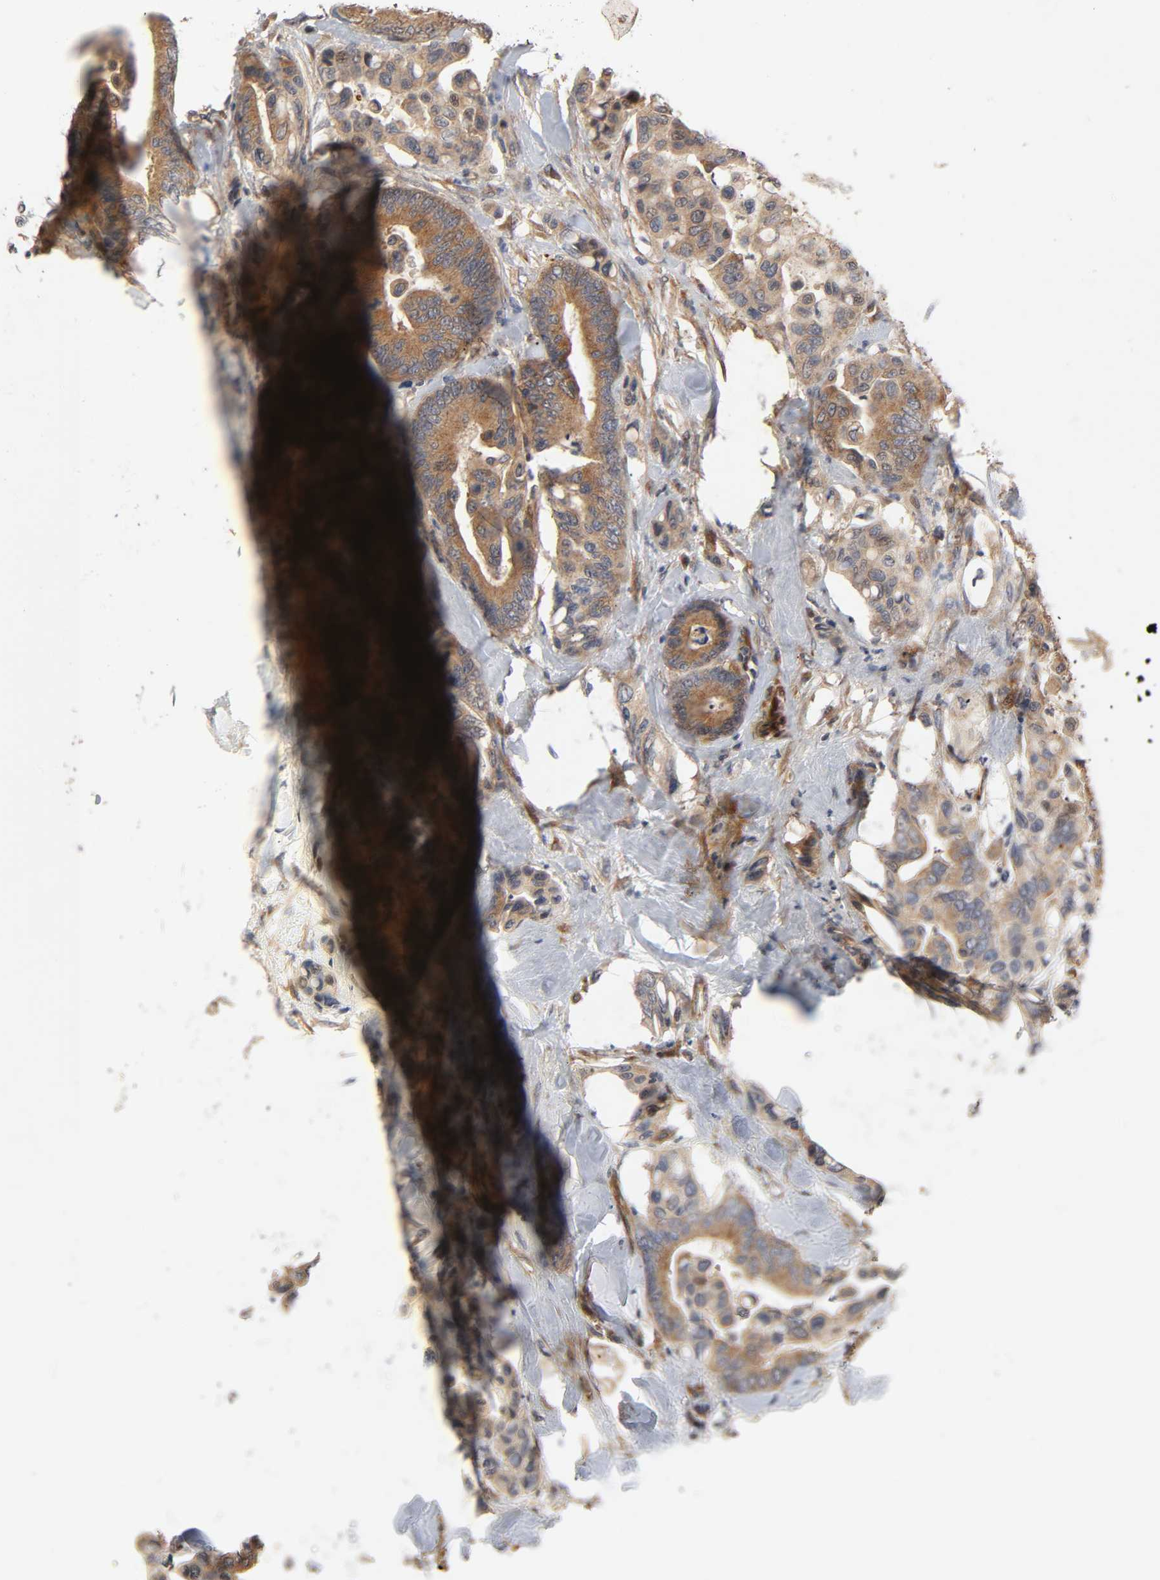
{"staining": {"intensity": "moderate", "quantity": ">75%", "location": "cytoplasmic/membranous"}, "tissue": "colorectal cancer", "cell_type": "Tumor cells", "image_type": "cancer", "snomed": [{"axis": "morphology", "description": "Normal tissue, NOS"}, {"axis": "morphology", "description": "Adenocarcinoma, NOS"}, {"axis": "topography", "description": "Colon"}], "caption": "High-power microscopy captured an IHC micrograph of adenocarcinoma (colorectal), revealing moderate cytoplasmic/membranous expression in about >75% of tumor cells.", "gene": "NEMF", "patient": {"sex": "male", "age": 82}}